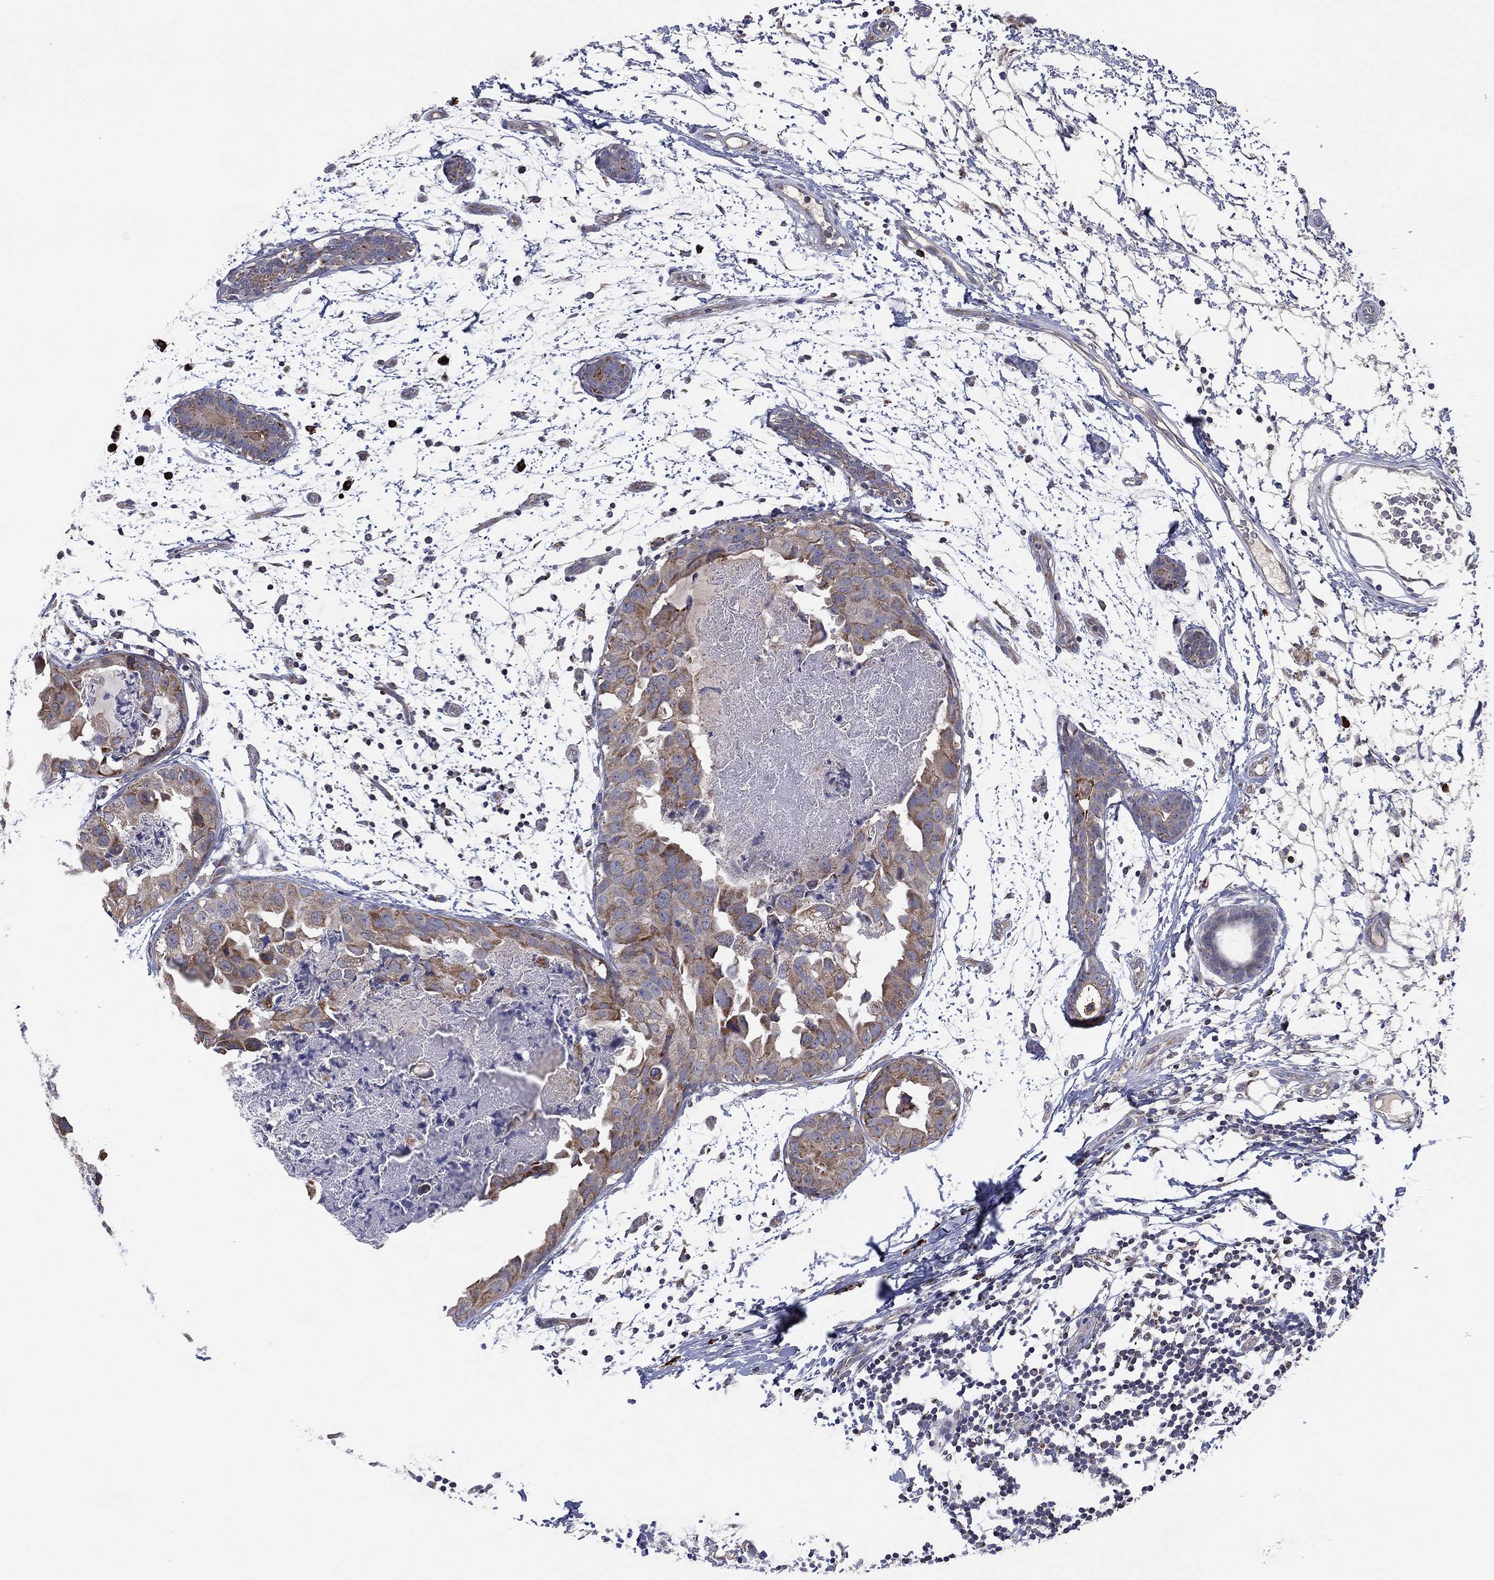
{"staining": {"intensity": "moderate", "quantity": "25%-75%", "location": "cytoplasmic/membranous"}, "tissue": "breast cancer", "cell_type": "Tumor cells", "image_type": "cancer", "snomed": [{"axis": "morphology", "description": "Normal tissue, NOS"}, {"axis": "morphology", "description": "Duct carcinoma"}, {"axis": "topography", "description": "Breast"}], "caption": "Immunohistochemistry histopathology image of neoplastic tissue: breast invasive ductal carcinoma stained using immunohistochemistry demonstrates medium levels of moderate protein expression localized specifically in the cytoplasmic/membranous of tumor cells, appearing as a cytoplasmic/membranous brown color.", "gene": "PPP2R5A", "patient": {"sex": "female", "age": 40}}